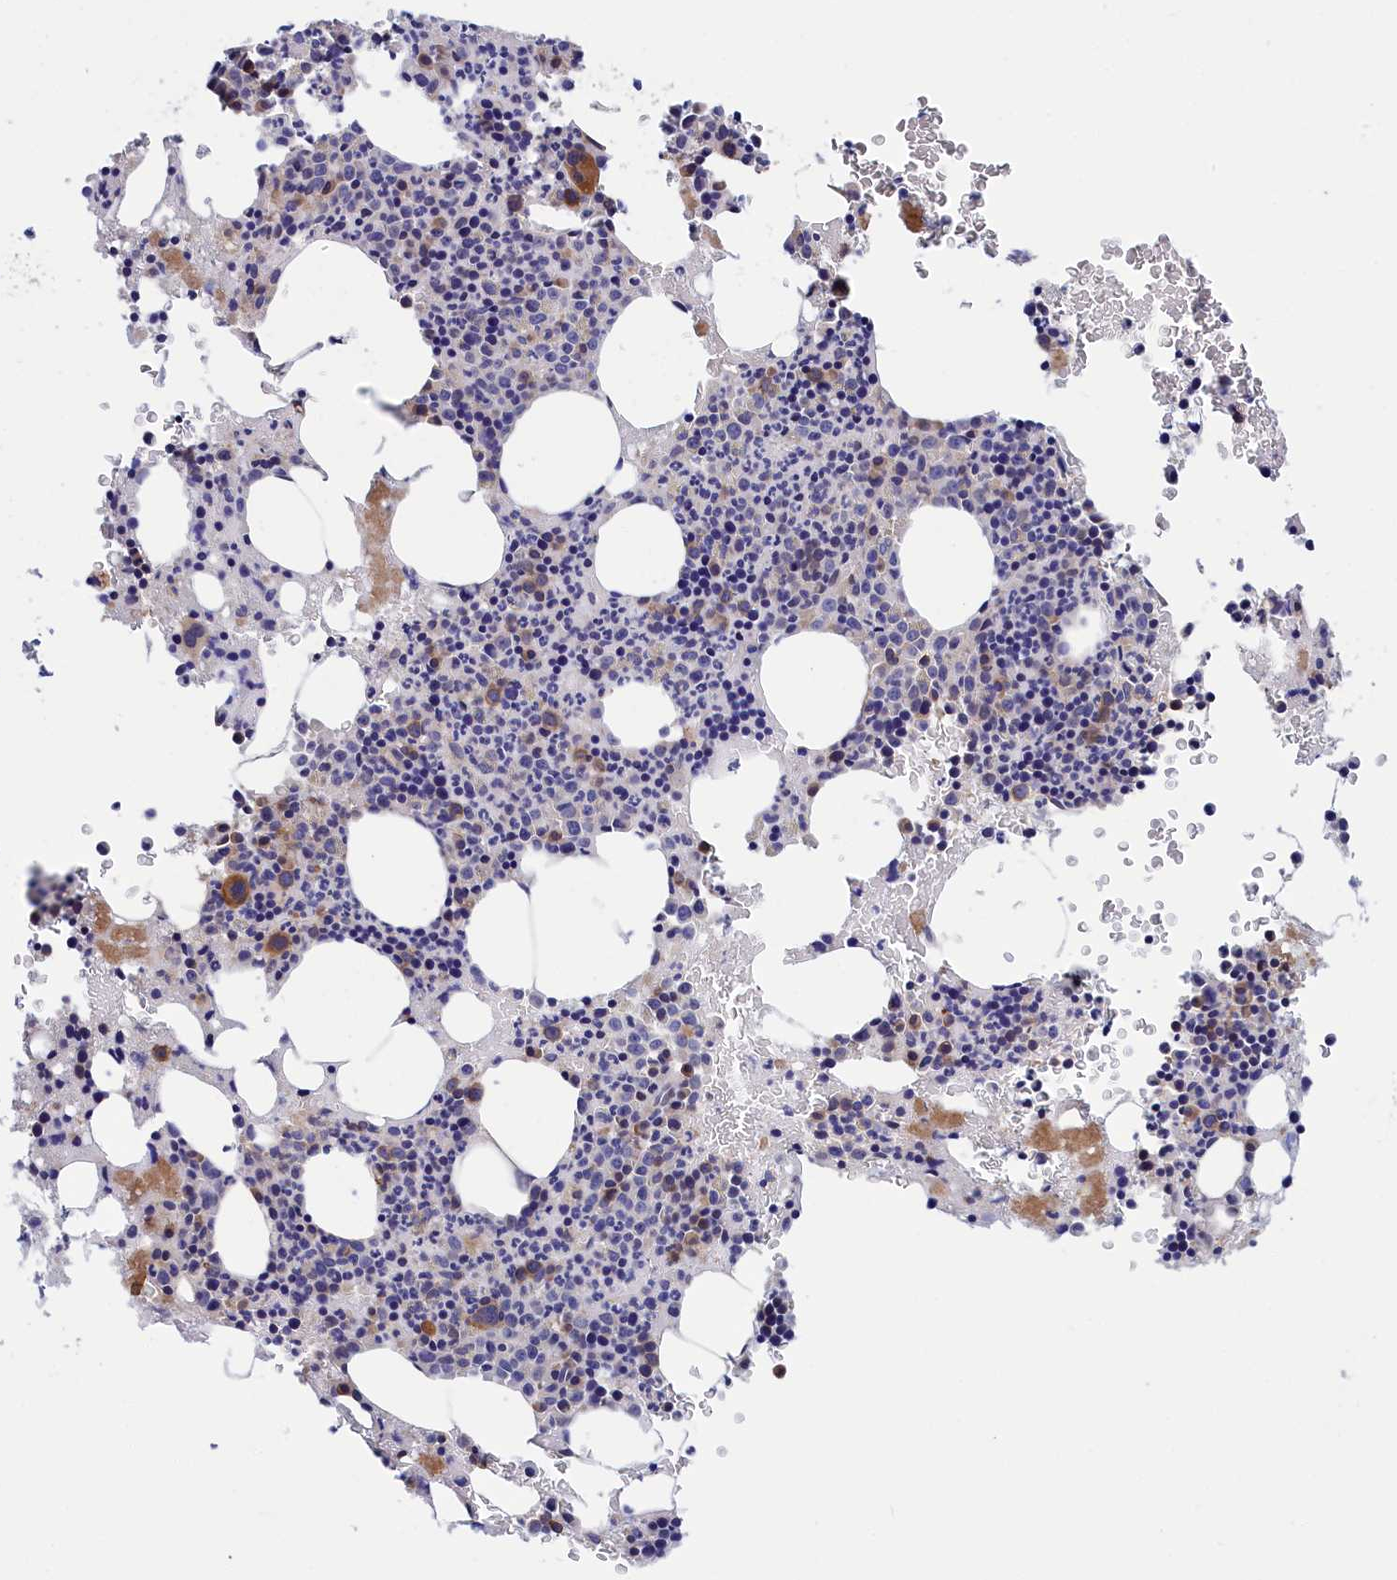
{"staining": {"intensity": "moderate", "quantity": "<25%", "location": "cytoplasmic/membranous"}, "tissue": "bone marrow", "cell_type": "Hematopoietic cells", "image_type": "normal", "snomed": [{"axis": "morphology", "description": "Normal tissue, NOS"}, {"axis": "topography", "description": "Bone marrow"}], "caption": "Human bone marrow stained for a protein (brown) reveals moderate cytoplasmic/membranous positive staining in approximately <25% of hematopoietic cells.", "gene": "CRACD", "patient": {"sex": "female", "age": 41}}